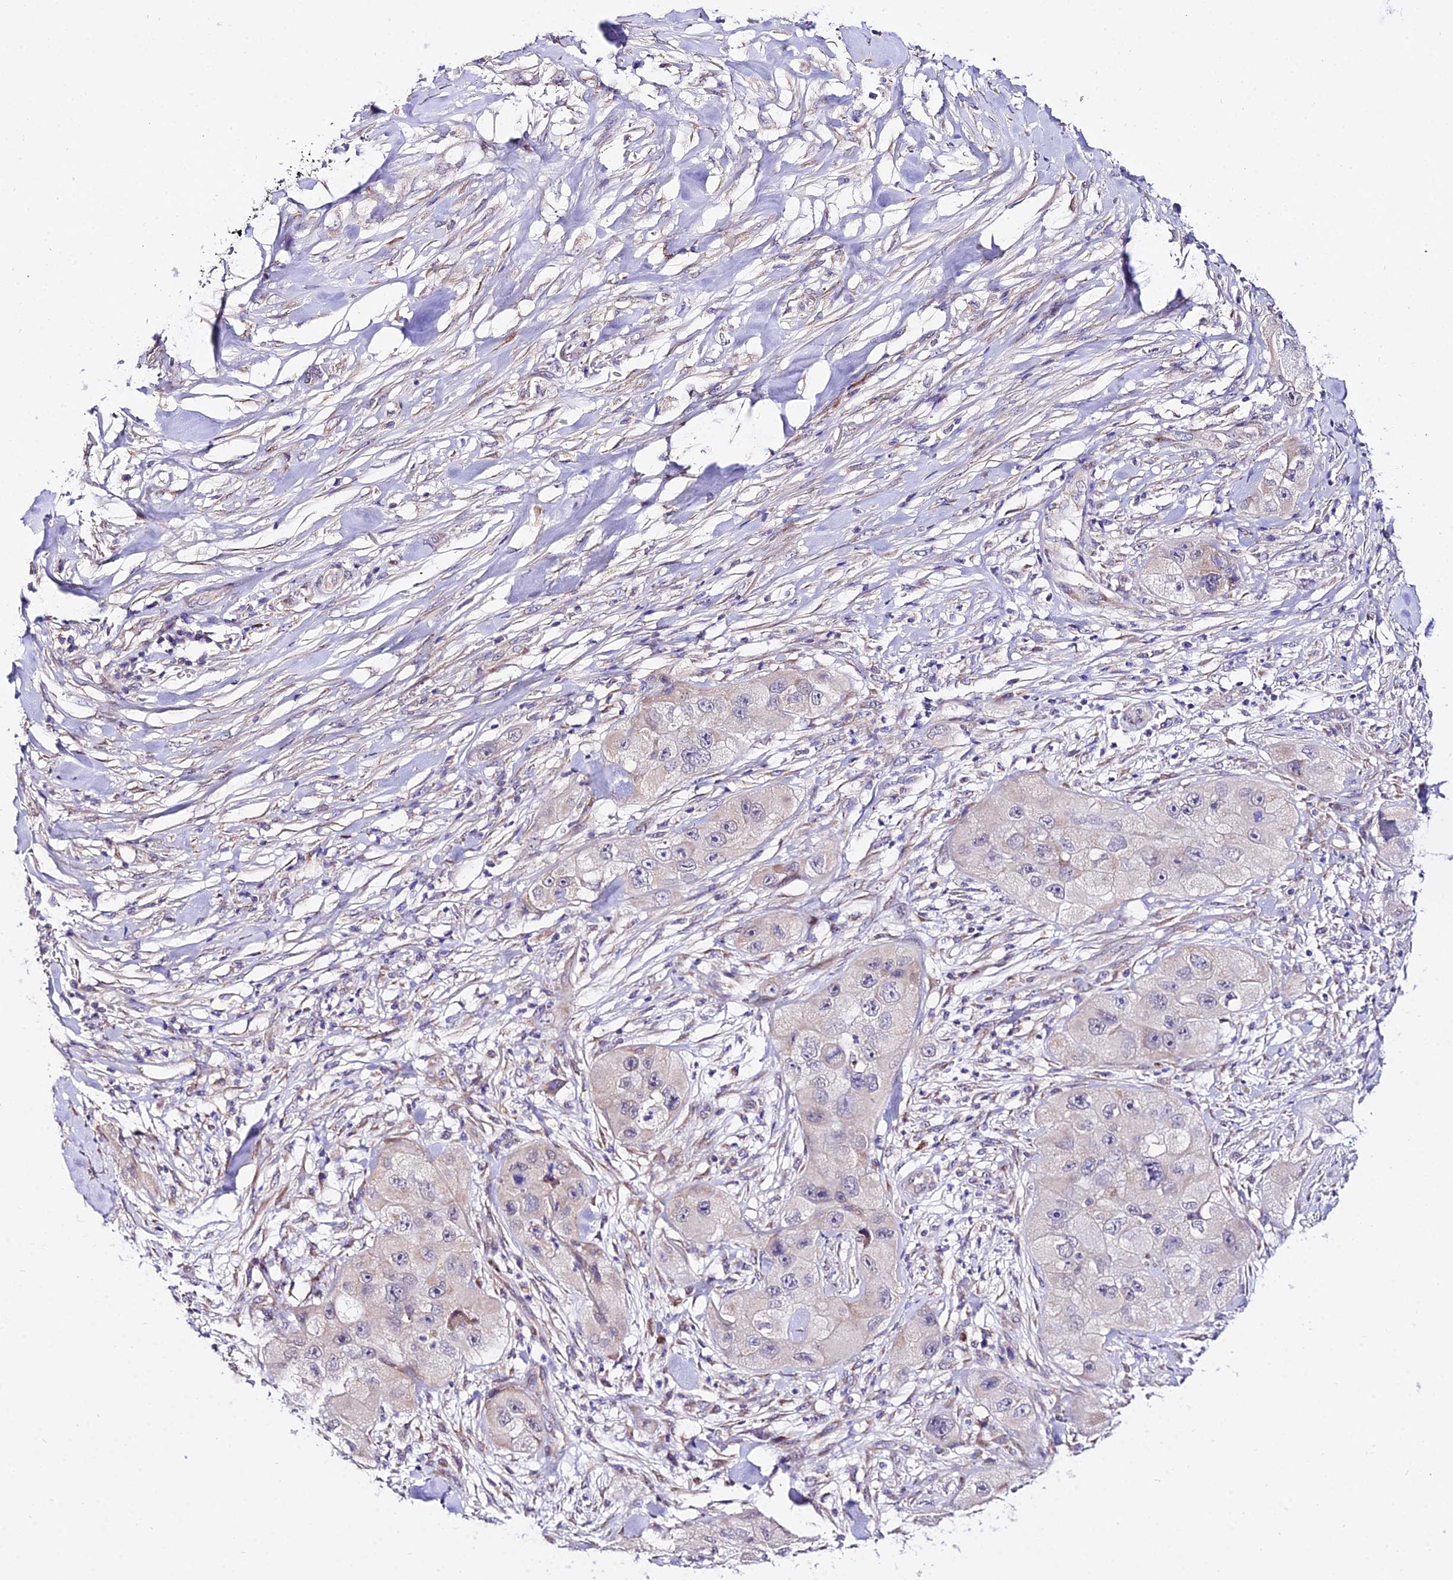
{"staining": {"intensity": "weak", "quantity": "<25%", "location": "cytoplasmic/membranous"}, "tissue": "skin cancer", "cell_type": "Tumor cells", "image_type": "cancer", "snomed": [{"axis": "morphology", "description": "Squamous cell carcinoma, NOS"}, {"axis": "topography", "description": "Skin"}, {"axis": "topography", "description": "Subcutis"}], "caption": "A high-resolution micrograph shows immunohistochemistry staining of squamous cell carcinoma (skin), which exhibits no significant staining in tumor cells.", "gene": "ATP5PB", "patient": {"sex": "male", "age": 73}}